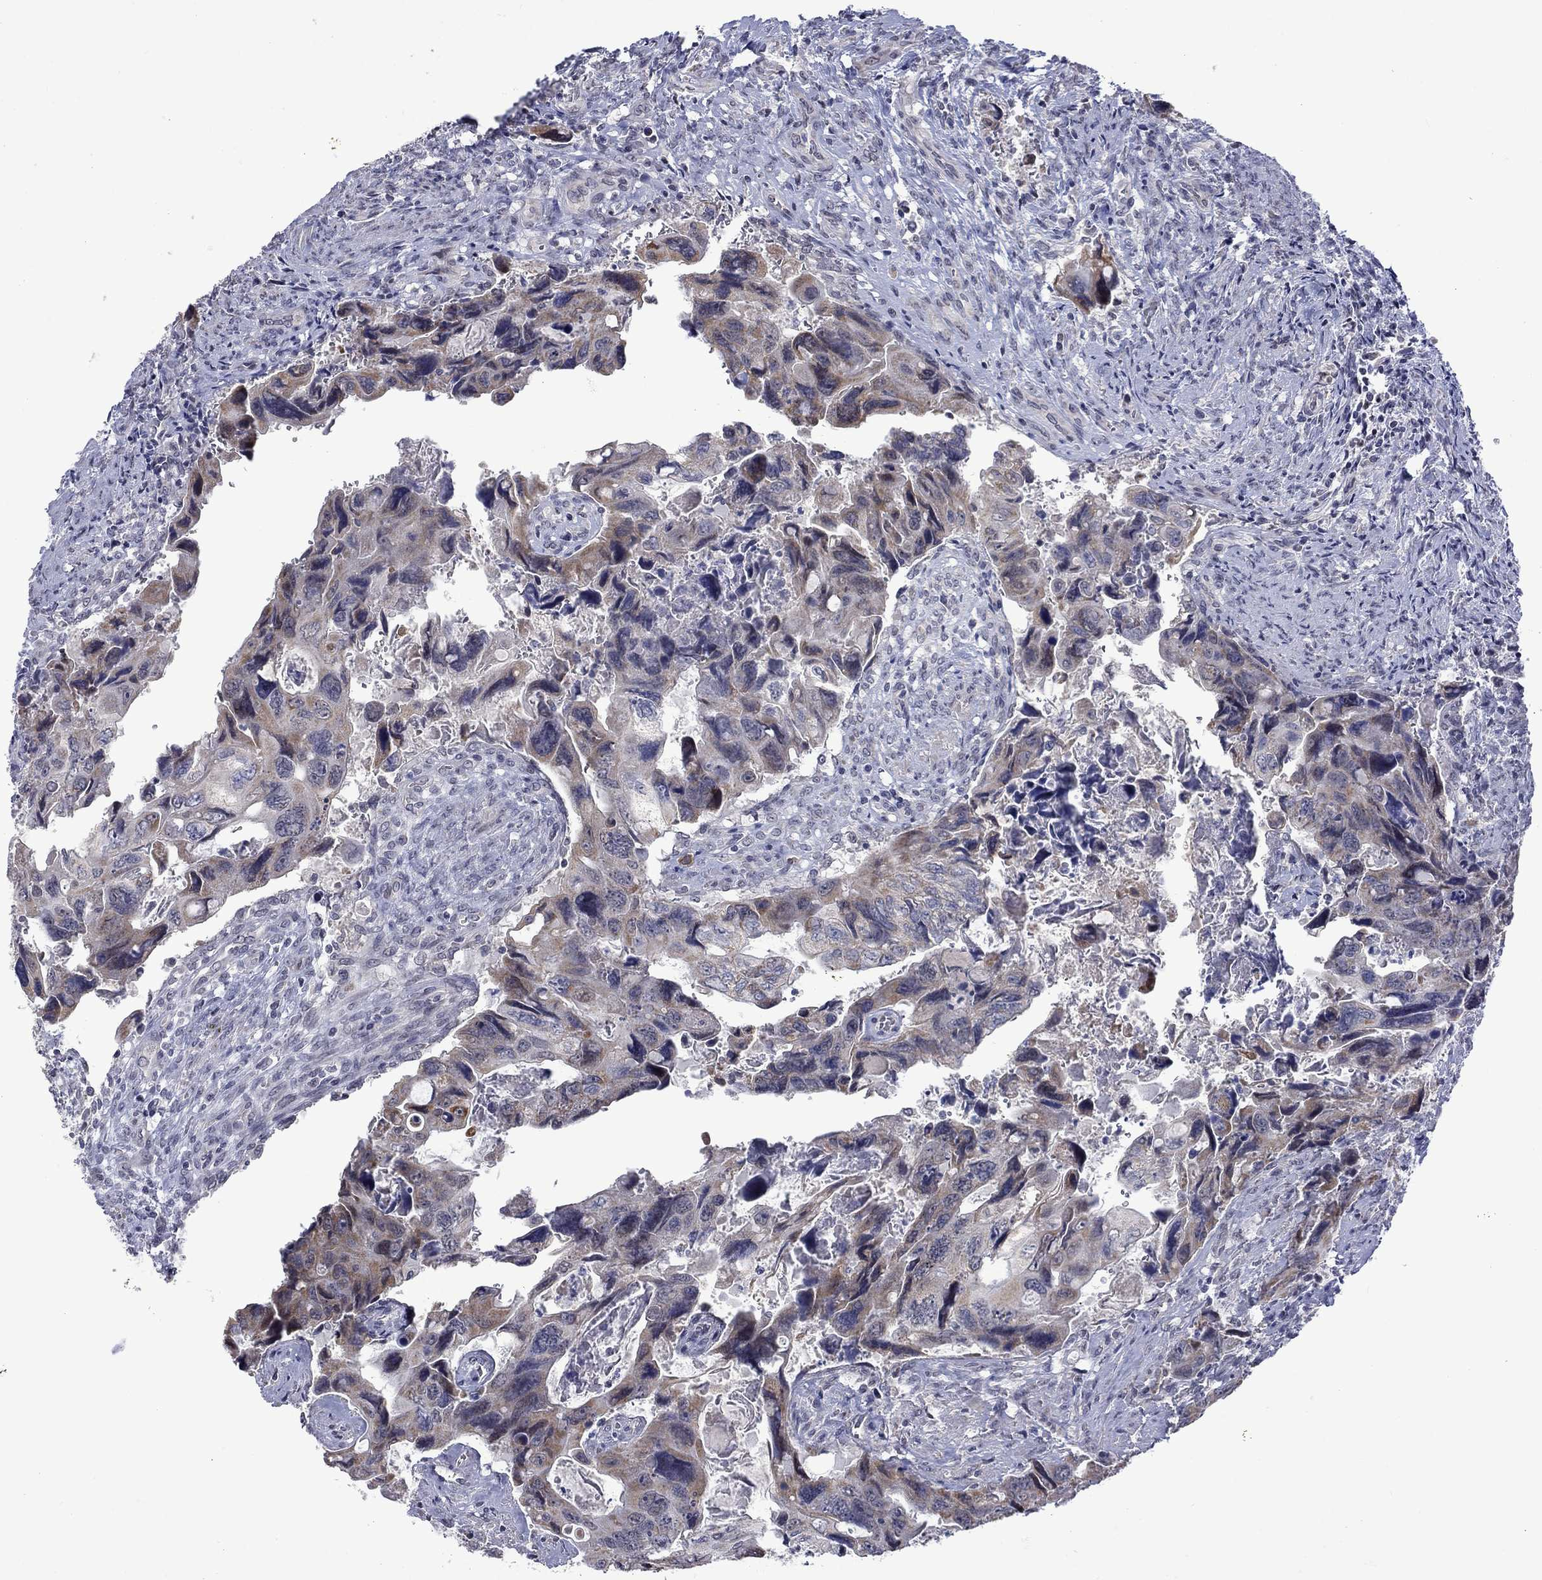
{"staining": {"intensity": "weak", "quantity": "25%-75%", "location": "cytoplasmic/membranous"}, "tissue": "colorectal cancer", "cell_type": "Tumor cells", "image_type": "cancer", "snomed": [{"axis": "morphology", "description": "Adenocarcinoma, NOS"}, {"axis": "topography", "description": "Rectum"}], "caption": "IHC photomicrograph of neoplastic tissue: human colorectal cancer stained using immunohistochemistry reveals low levels of weak protein expression localized specifically in the cytoplasmic/membranous of tumor cells, appearing as a cytoplasmic/membranous brown color.", "gene": "KCNJ16", "patient": {"sex": "male", "age": 62}}